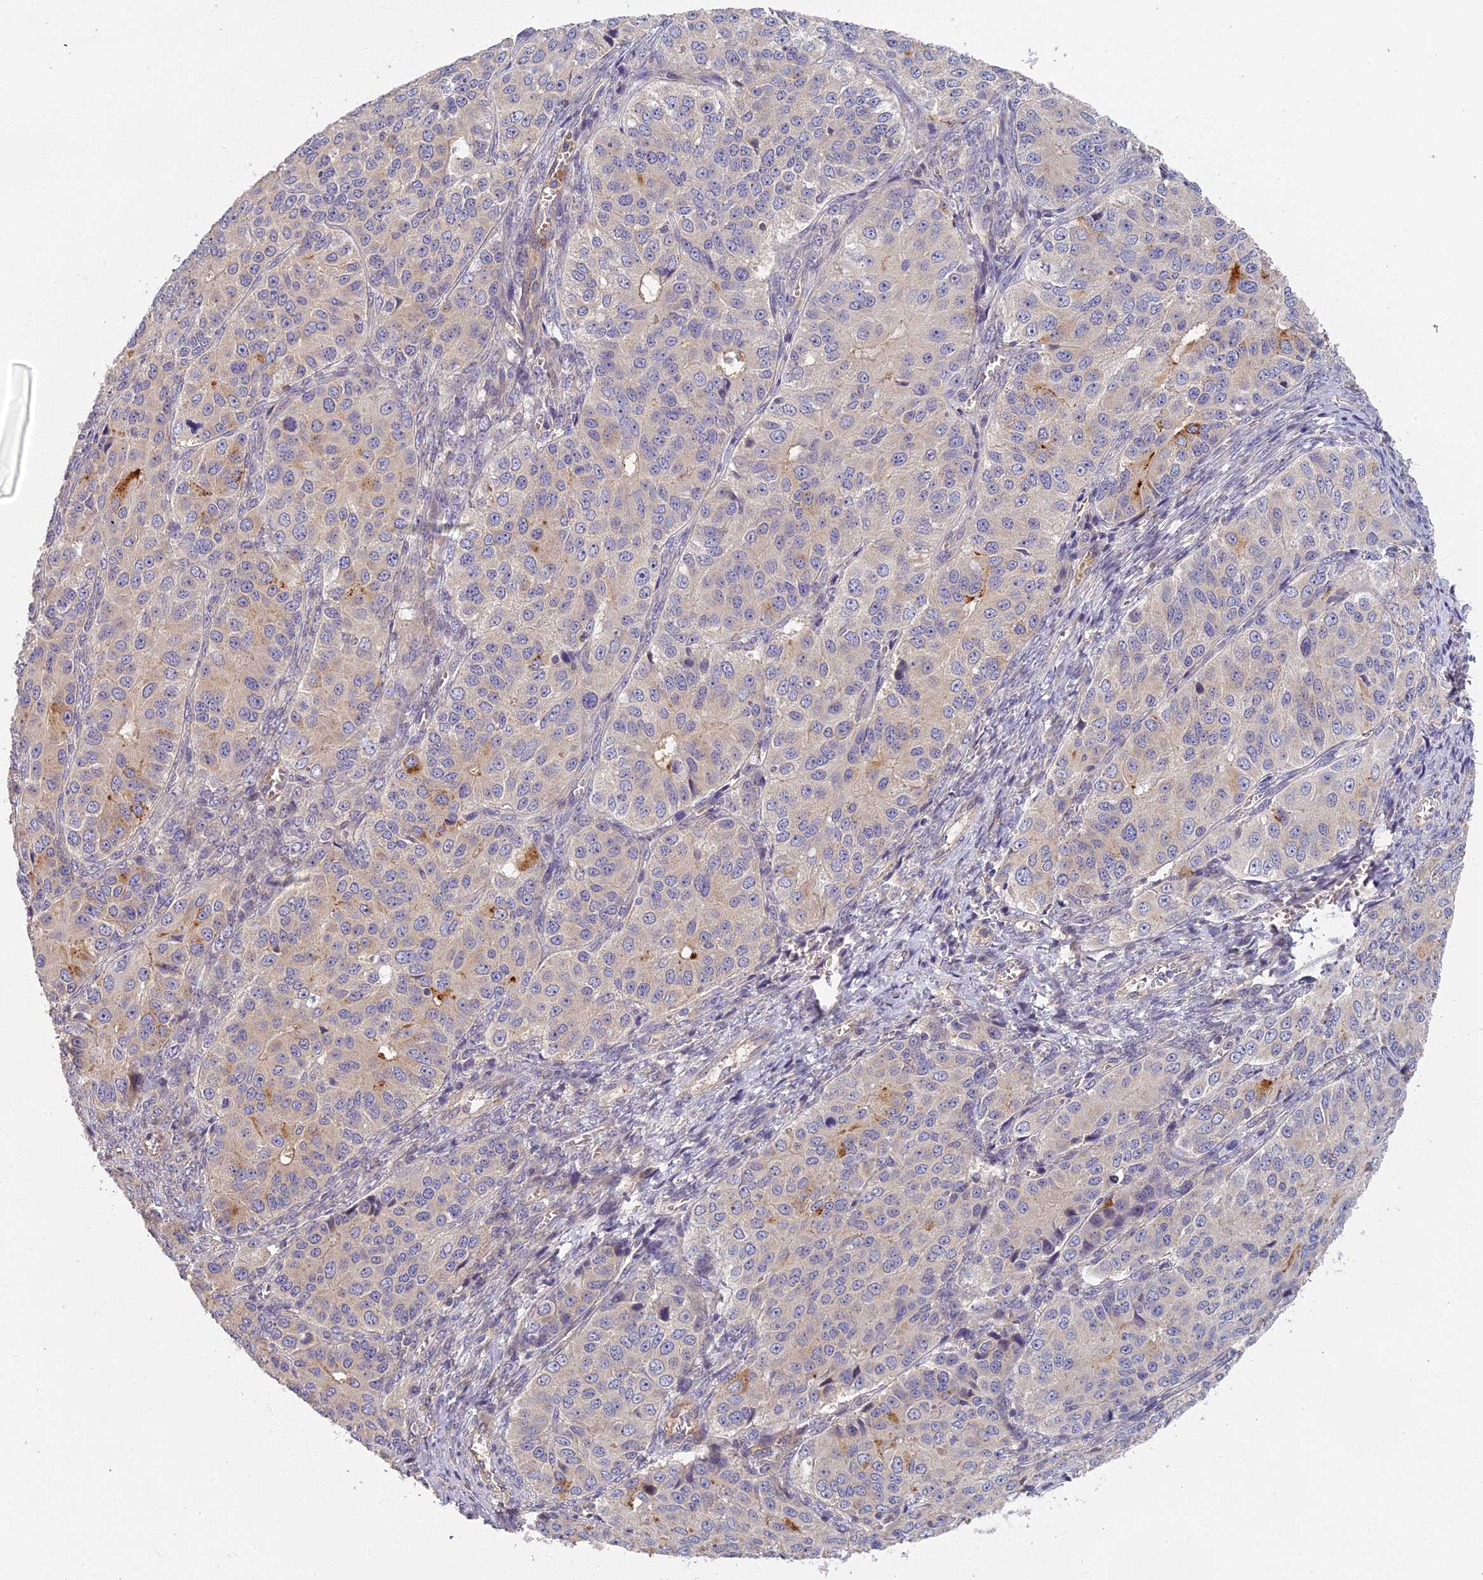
{"staining": {"intensity": "moderate", "quantity": "<25%", "location": "cytoplasmic/membranous"}, "tissue": "ovarian cancer", "cell_type": "Tumor cells", "image_type": "cancer", "snomed": [{"axis": "morphology", "description": "Carcinoma, endometroid"}, {"axis": "topography", "description": "Ovary"}], "caption": "DAB immunohistochemical staining of ovarian cancer (endometroid carcinoma) displays moderate cytoplasmic/membranous protein expression in approximately <25% of tumor cells. The protein of interest is stained brown, and the nuclei are stained in blue (DAB (3,3'-diaminobenzidine) IHC with brightfield microscopy, high magnification).", "gene": "AP4E1", "patient": {"sex": "female", "age": 51}}